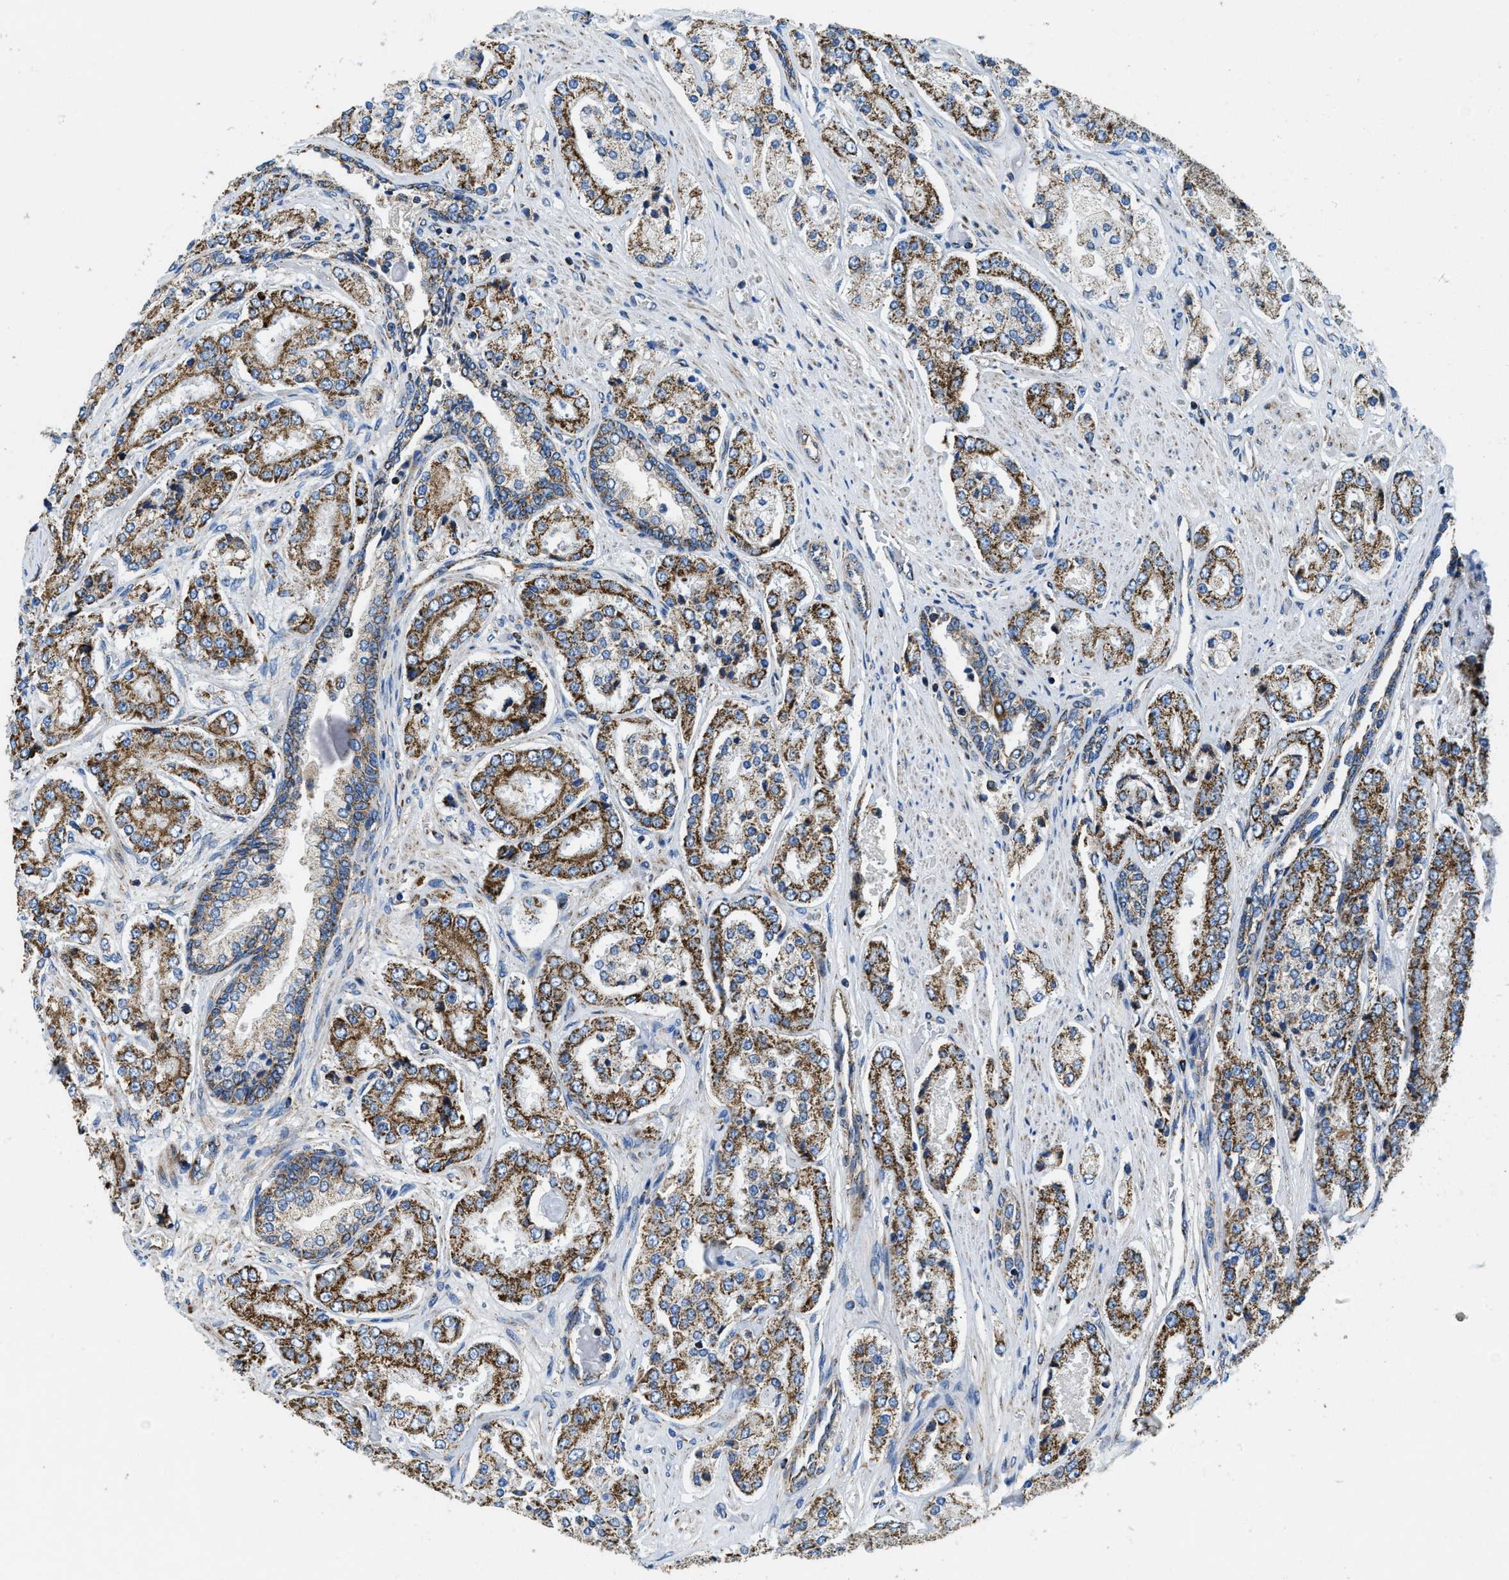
{"staining": {"intensity": "strong", "quantity": "25%-75%", "location": "cytoplasmic/membranous"}, "tissue": "prostate cancer", "cell_type": "Tumor cells", "image_type": "cancer", "snomed": [{"axis": "morphology", "description": "Adenocarcinoma, High grade"}, {"axis": "topography", "description": "Prostate"}], "caption": "Strong cytoplasmic/membranous staining for a protein is appreciated in approximately 25%-75% of tumor cells of prostate high-grade adenocarcinoma using IHC.", "gene": "STK33", "patient": {"sex": "male", "age": 65}}